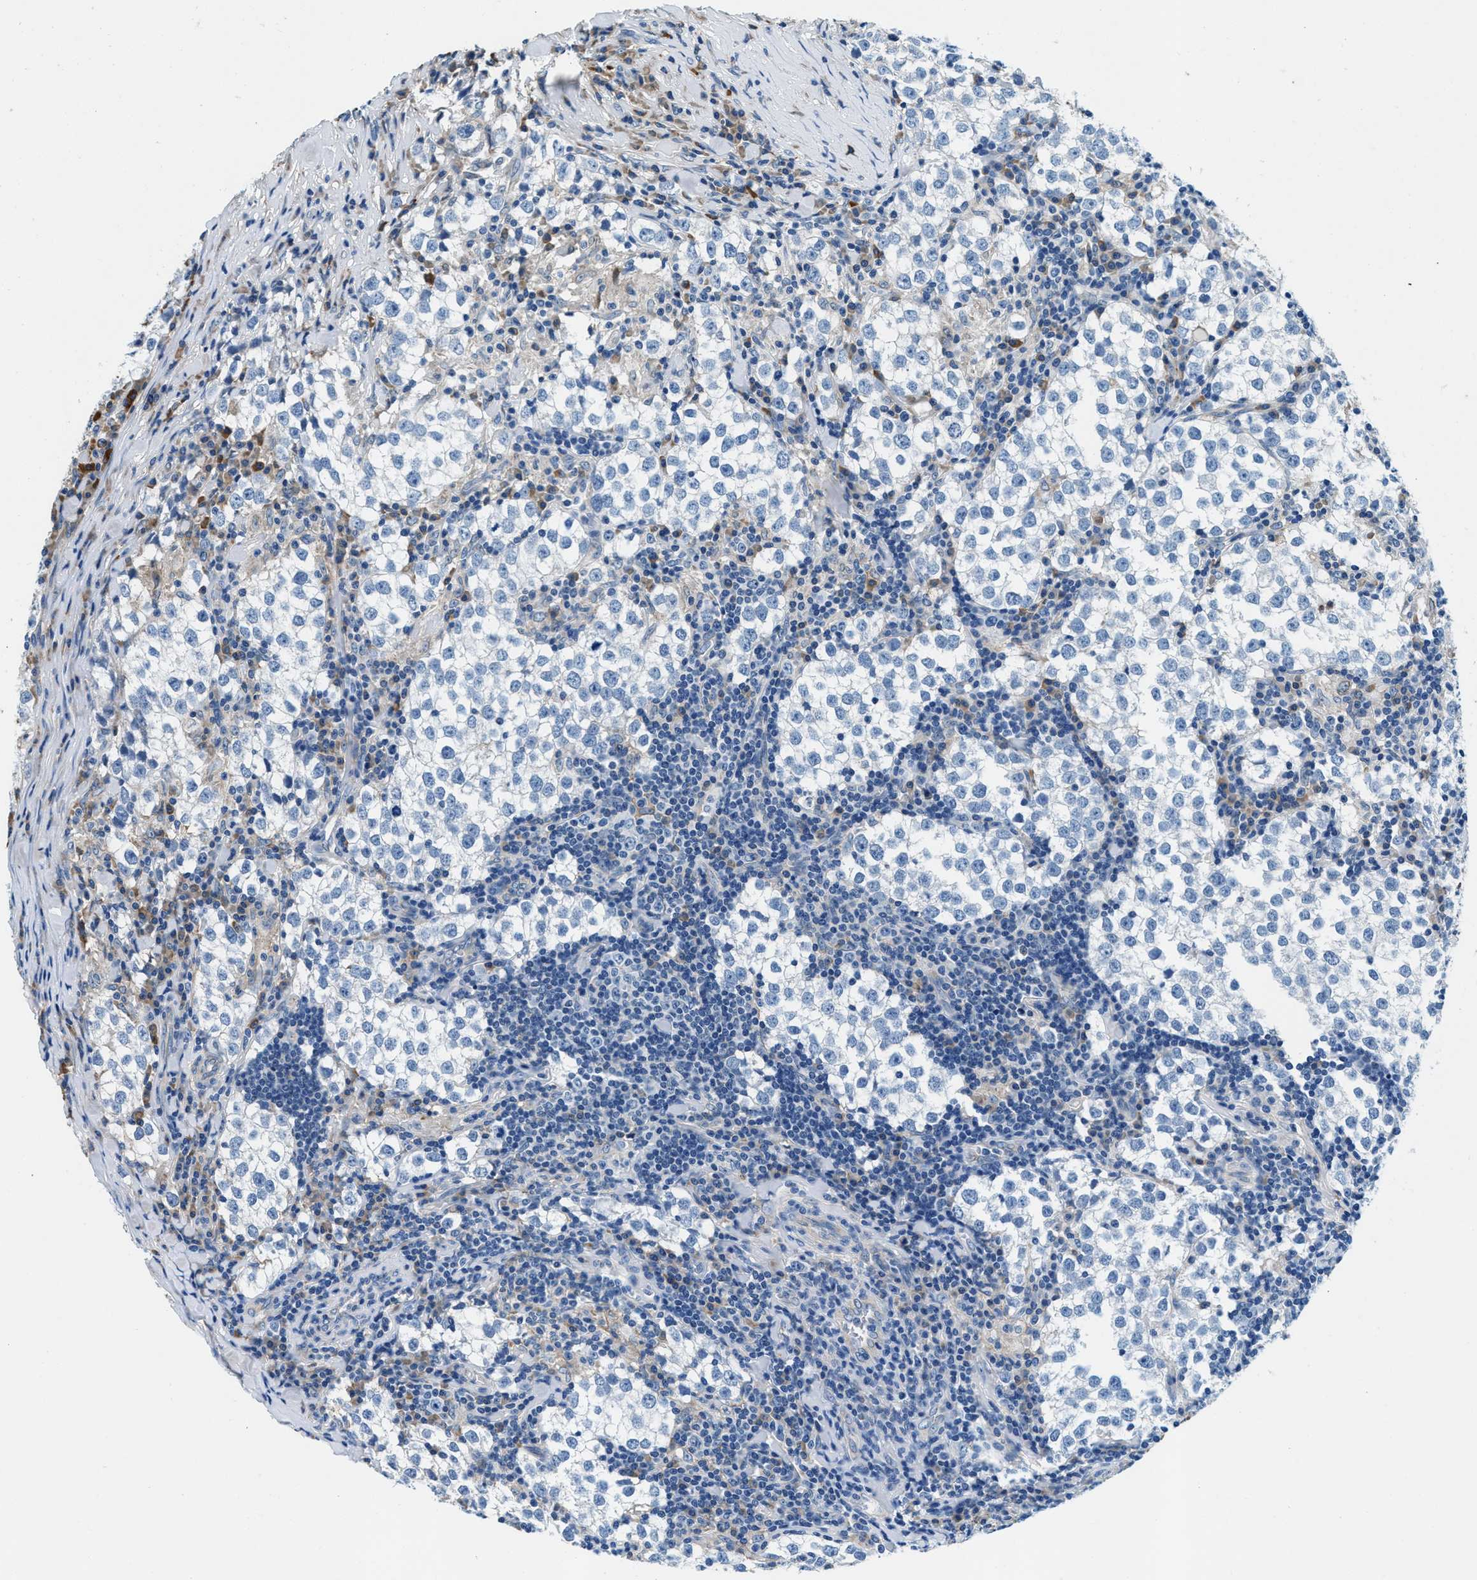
{"staining": {"intensity": "negative", "quantity": "none", "location": "none"}, "tissue": "testis cancer", "cell_type": "Tumor cells", "image_type": "cancer", "snomed": [{"axis": "morphology", "description": "Seminoma, NOS"}, {"axis": "morphology", "description": "Carcinoma, Embryonal, NOS"}, {"axis": "topography", "description": "Testis"}], "caption": "The photomicrograph demonstrates no significant positivity in tumor cells of testis cancer (seminoma).", "gene": "SLFN11", "patient": {"sex": "male", "age": 36}}